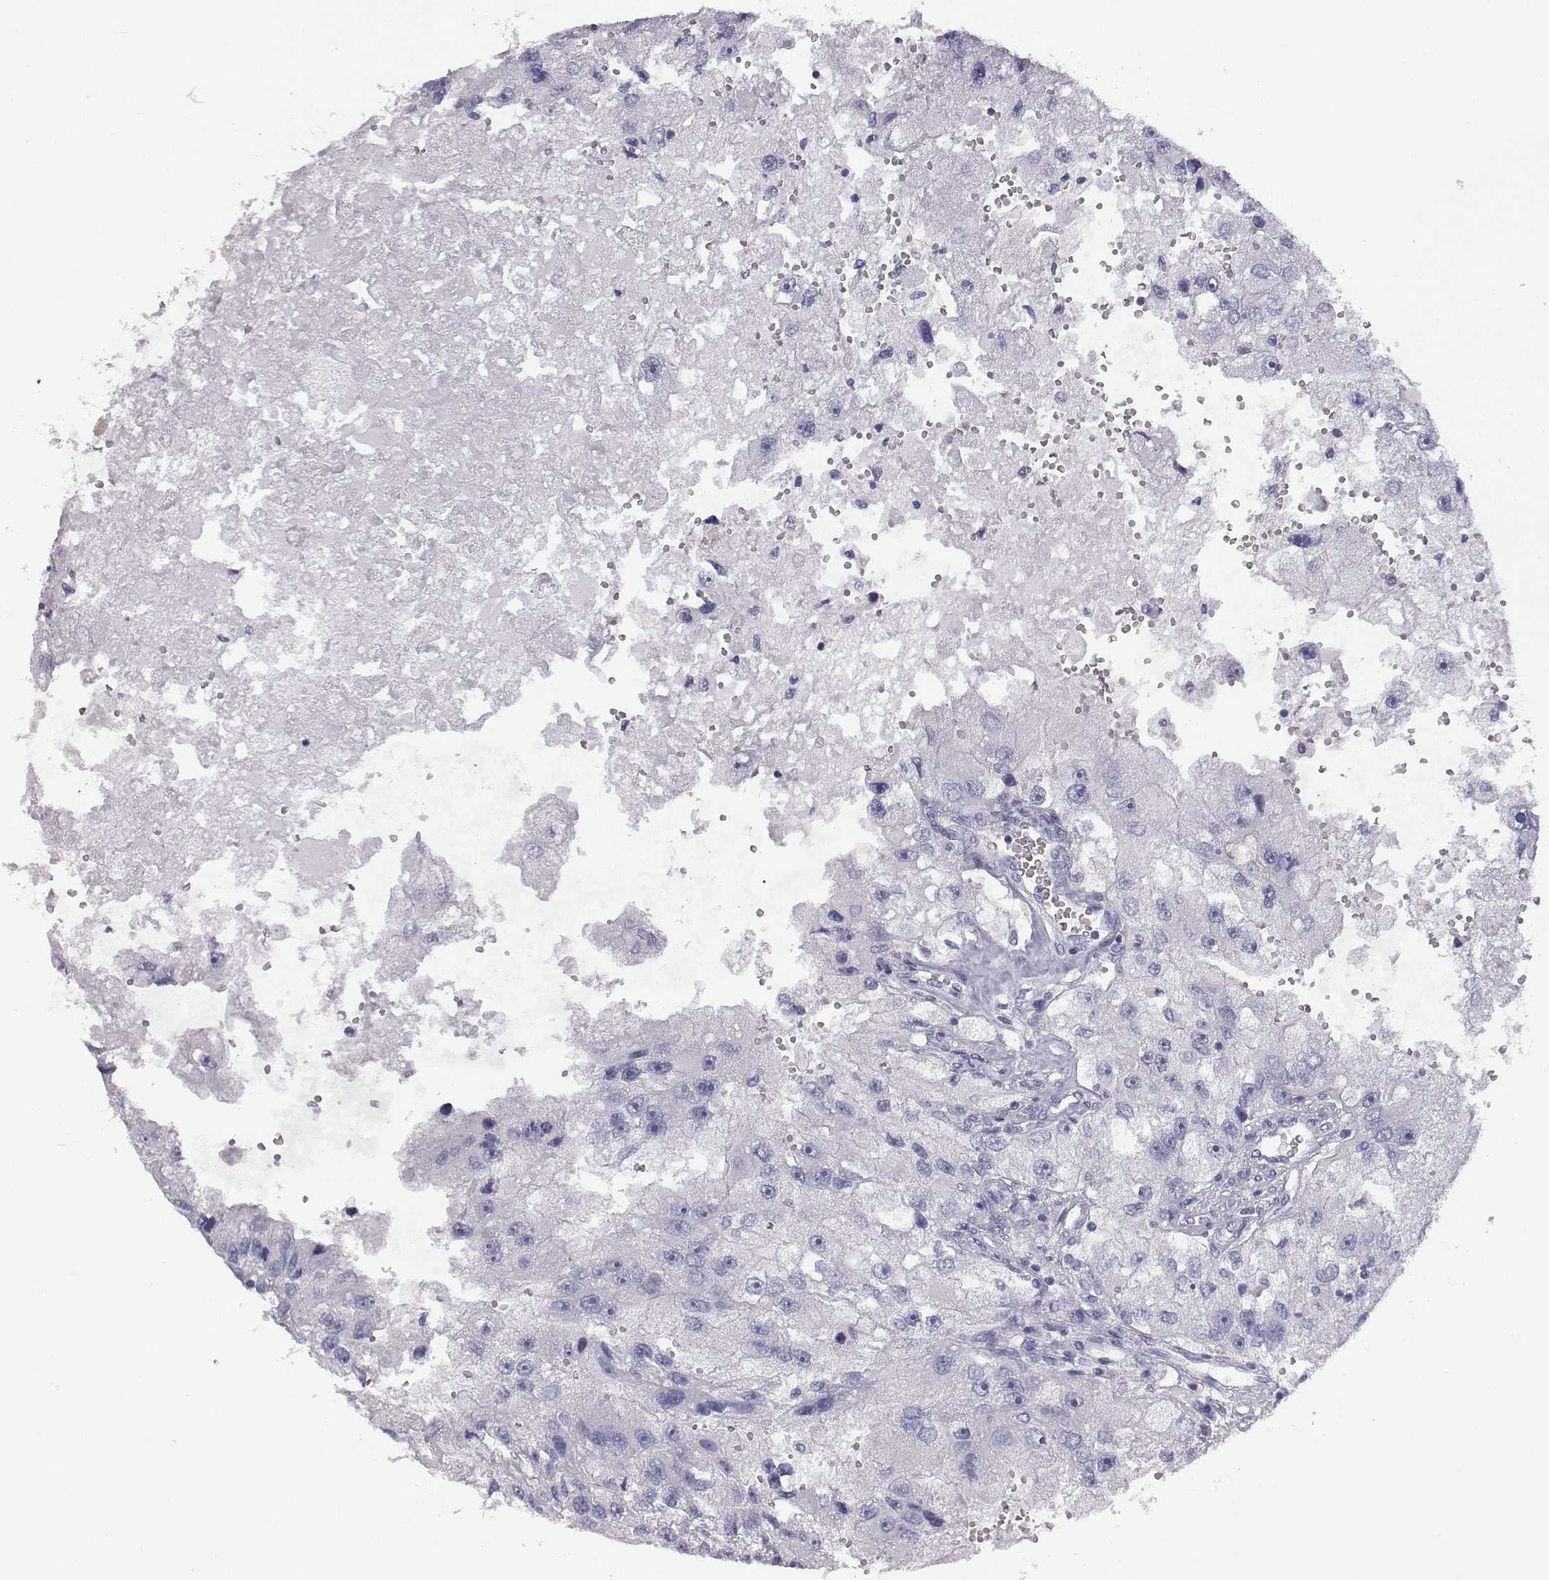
{"staining": {"intensity": "negative", "quantity": "none", "location": "none"}, "tissue": "renal cancer", "cell_type": "Tumor cells", "image_type": "cancer", "snomed": [{"axis": "morphology", "description": "Adenocarcinoma, NOS"}, {"axis": "topography", "description": "Kidney"}], "caption": "Tumor cells show no significant protein staining in renal cancer (adenocarcinoma).", "gene": "AKR1B1", "patient": {"sex": "male", "age": 63}}